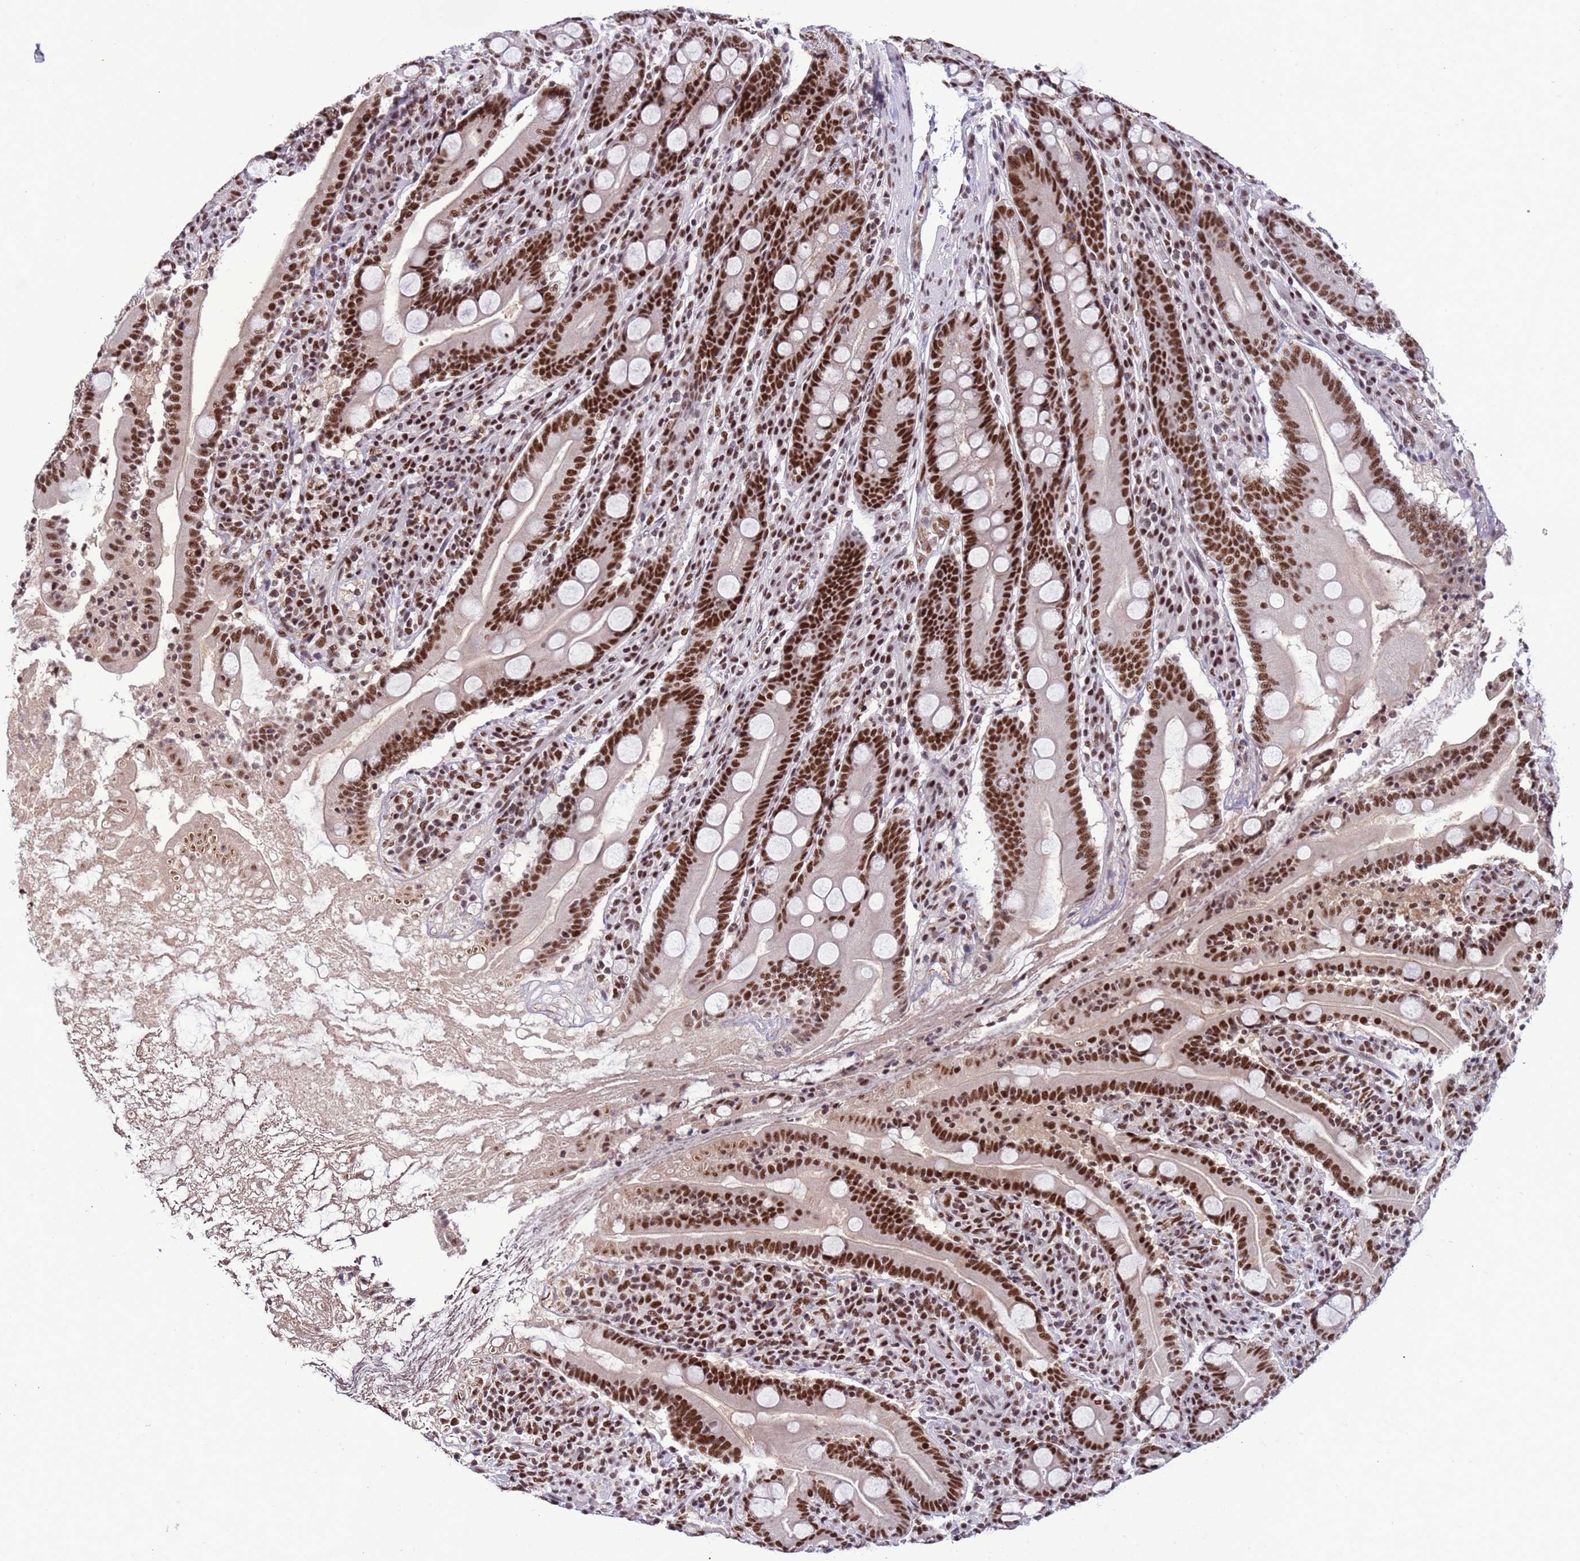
{"staining": {"intensity": "strong", "quantity": ">75%", "location": "nuclear"}, "tissue": "duodenum", "cell_type": "Glandular cells", "image_type": "normal", "snomed": [{"axis": "morphology", "description": "Normal tissue, NOS"}, {"axis": "topography", "description": "Duodenum"}], "caption": "Strong nuclear positivity for a protein is seen in about >75% of glandular cells of benign duodenum using immunohistochemistry.", "gene": "SRRT", "patient": {"sex": "male", "age": 35}}